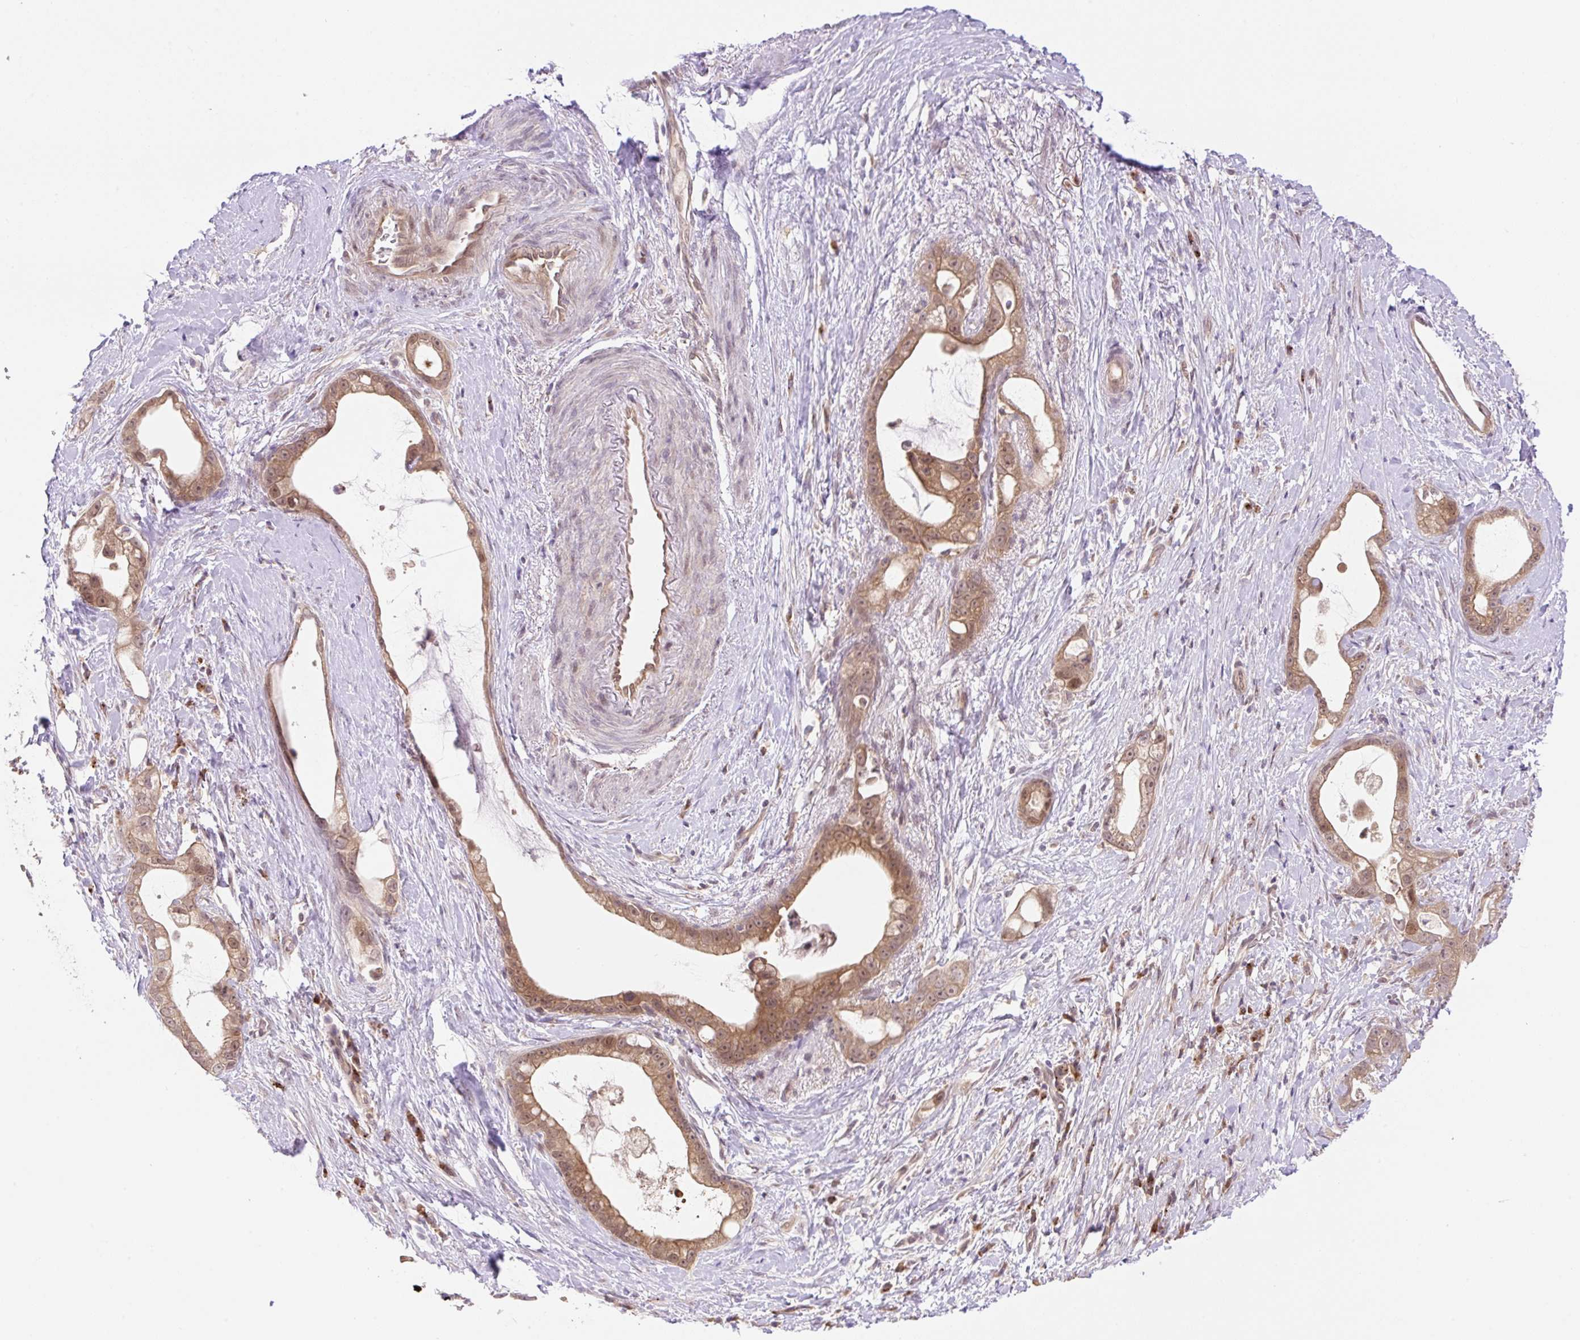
{"staining": {"intensity": "moderate", "quantity": ">75%", "location": "cytoplasmic/membranous,nuclear"}, "tissue": "stomach cancer", "cell_type": "Tumor cells", "image_type": "cancer", "snomed": [{"axis": "morphology", "description": "Adenocarcinoma, NOS"}, {"axis": "topography", "description": "Stomach"}], "caption": "Immunohistochemical staining of human stomach cancer (adenocarcinoma) shows medium levels of moderate cytoplasmic/membranous and nuclear protein positivity in approximately >75% of tumor cells. (Brightfield microscopy of DAB IHC at high magnification).", "gene": "VPS25", "patient": {"sex": "male", "age": 55}}